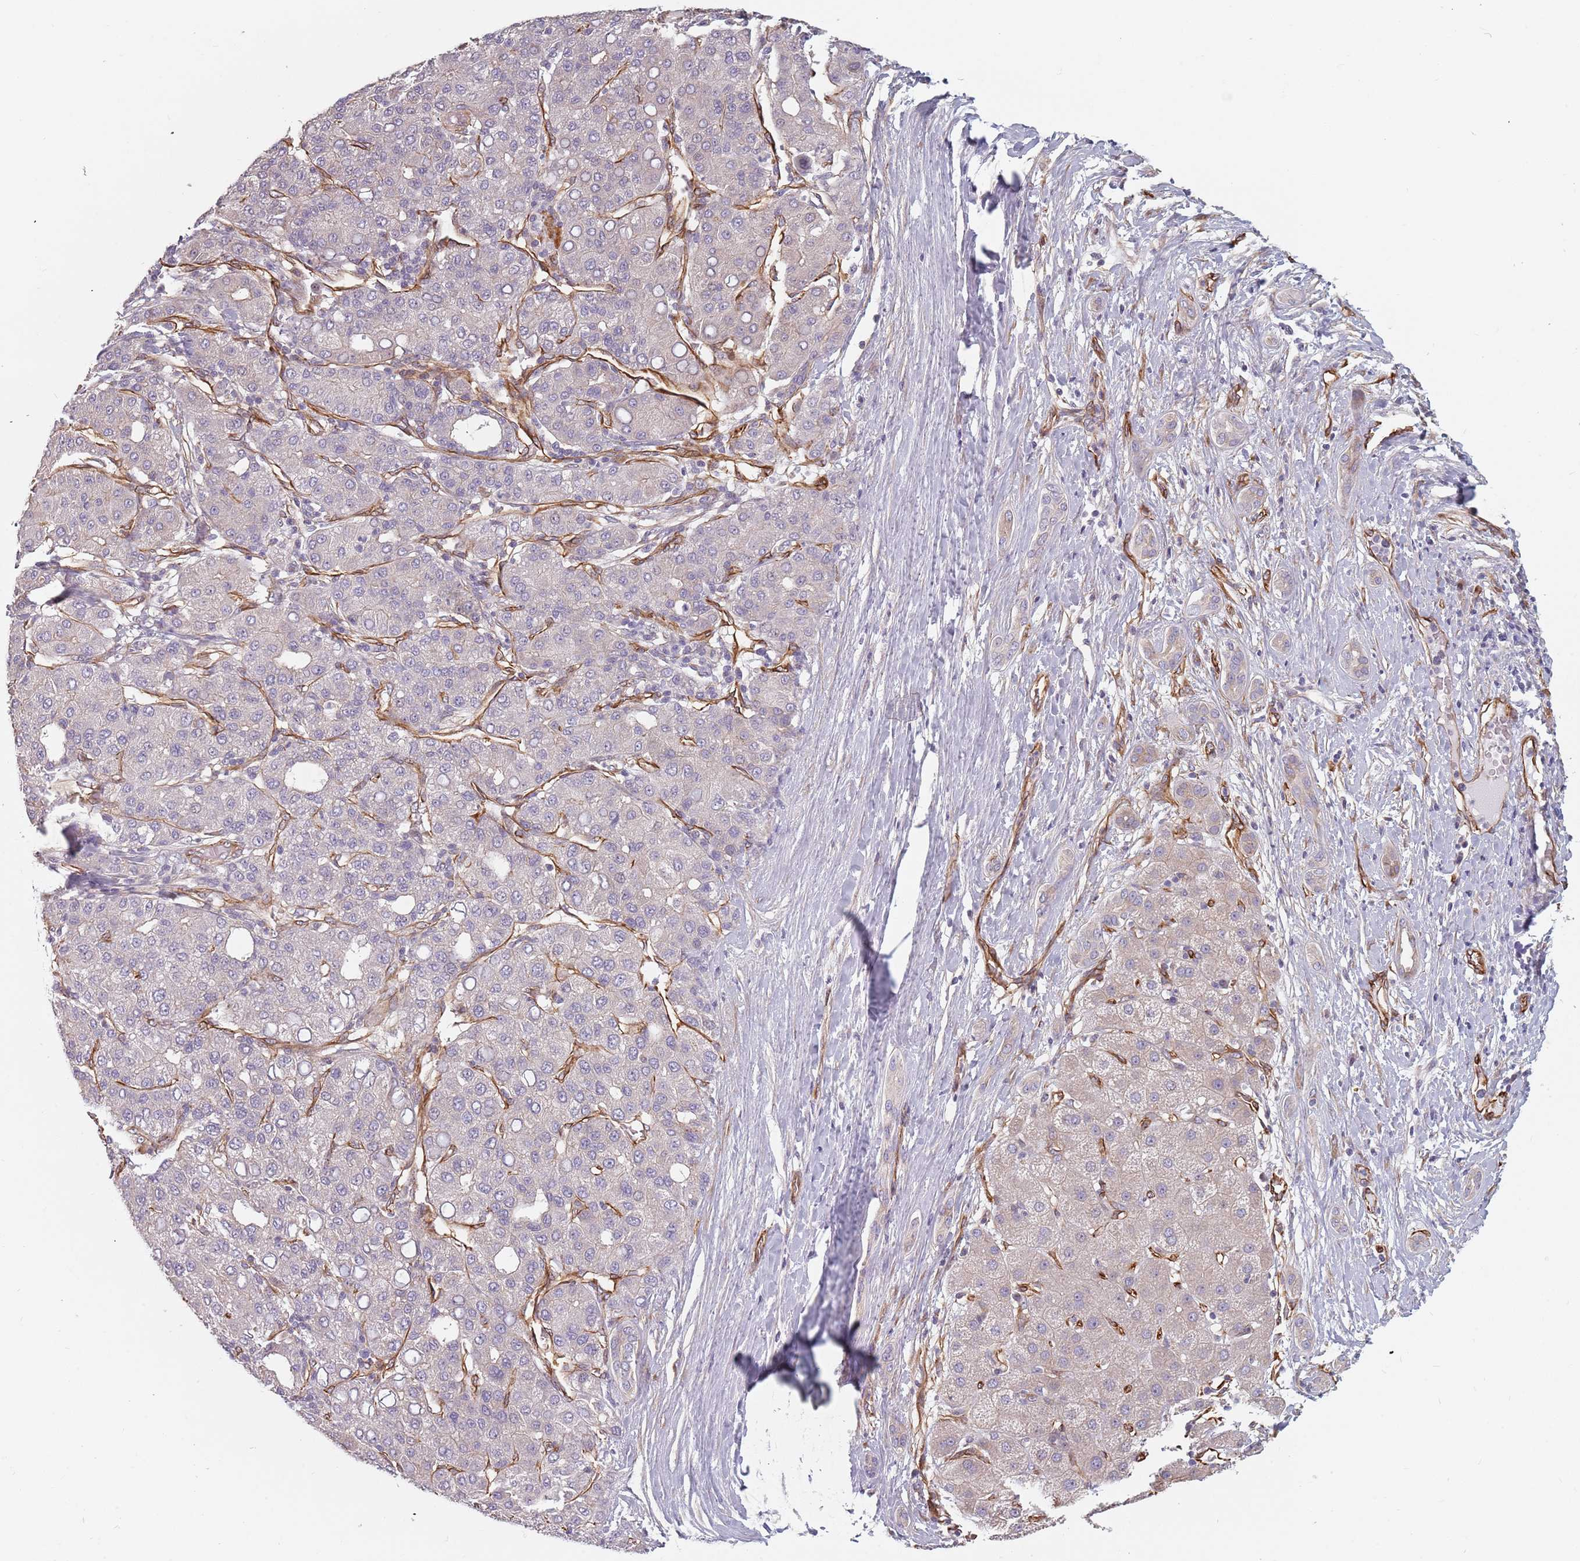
{"staining": {"intensity": "negative", "quantity": "none", "location": "none"}, "tissue": "liver cancer", "cell_type": "Tumor cells", "image_type": "cancer", "snomed": [{"axis": "morphology", "description": "Carcinoma, Hepatocellular, NOS"}, {"axis": "topography", "description": "Liver"}], "caption": "High power microscopy histopathology image of an immunohistochemistry (IHC) image of liver hepatocellular carcinoma, revealing no significant expression in tumor cells.", "gene": "GAS2L3", "patient": {"sex": "male", "age": 65}}